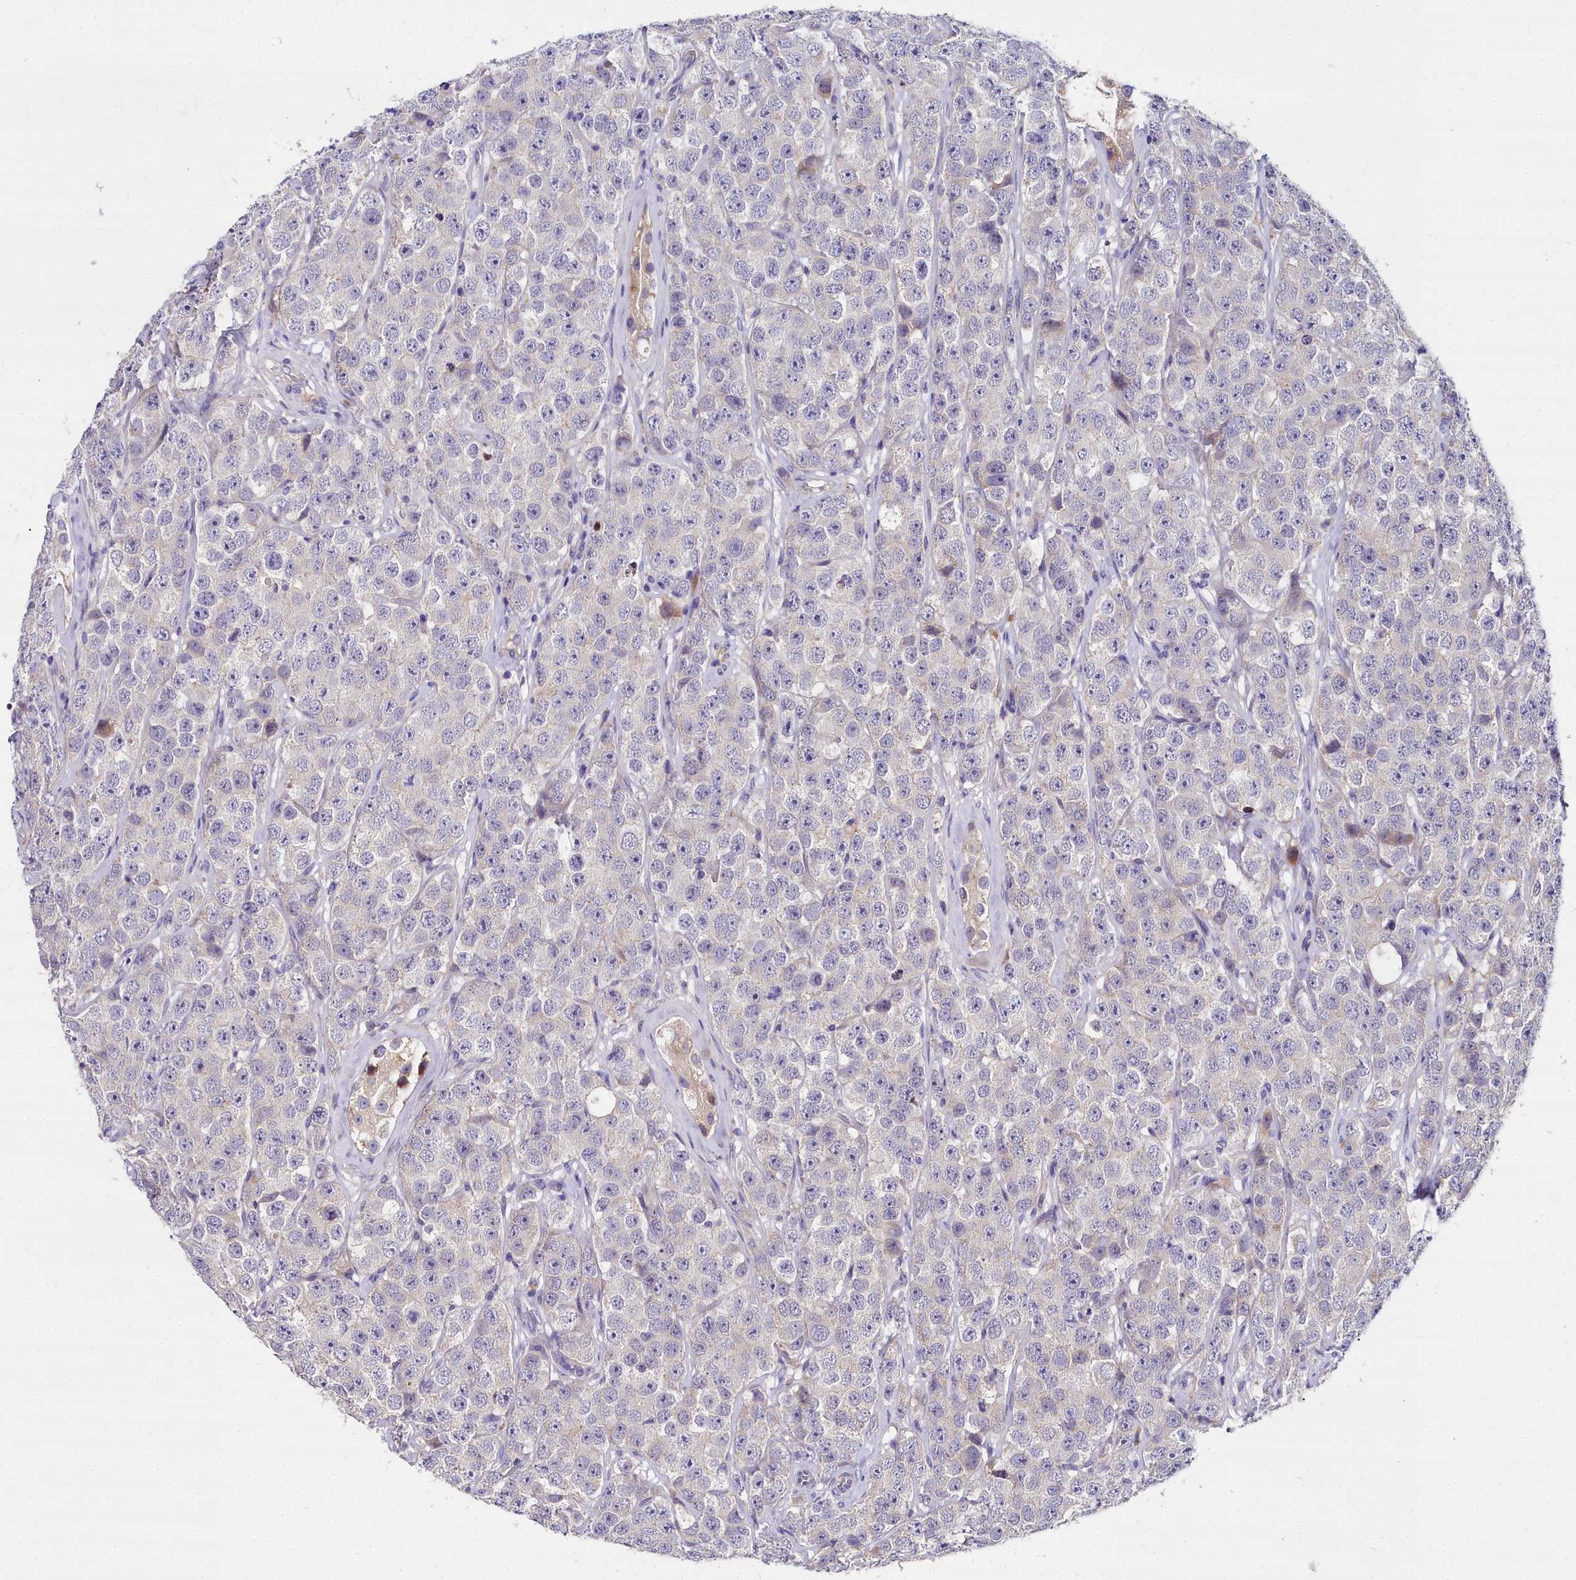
{"staining": {"intensity": "negative", "quantity": "none", "location": "none"}, "tissue": "testis cancer", "cell_type": "Tumor cells", "image_type": "cancer", "snomed": [{"axis": "morphology", "description": "Seminoma, NOS"}, {"axis": "topography", "description": "Testis"}], "caption": "Testis cancer (seminoma) was stained to show a protein in brown. There is no significant positivity in tumor cells. The staining was performed using DAB (3,3'-diaminobenzidine) to visualize the protein expression in brown, while the nuclei were stained in blue with hematoxylin (Magnification: 20x).", "gene": "NT5M", "patient": {"sex": "male", "age": 28}}